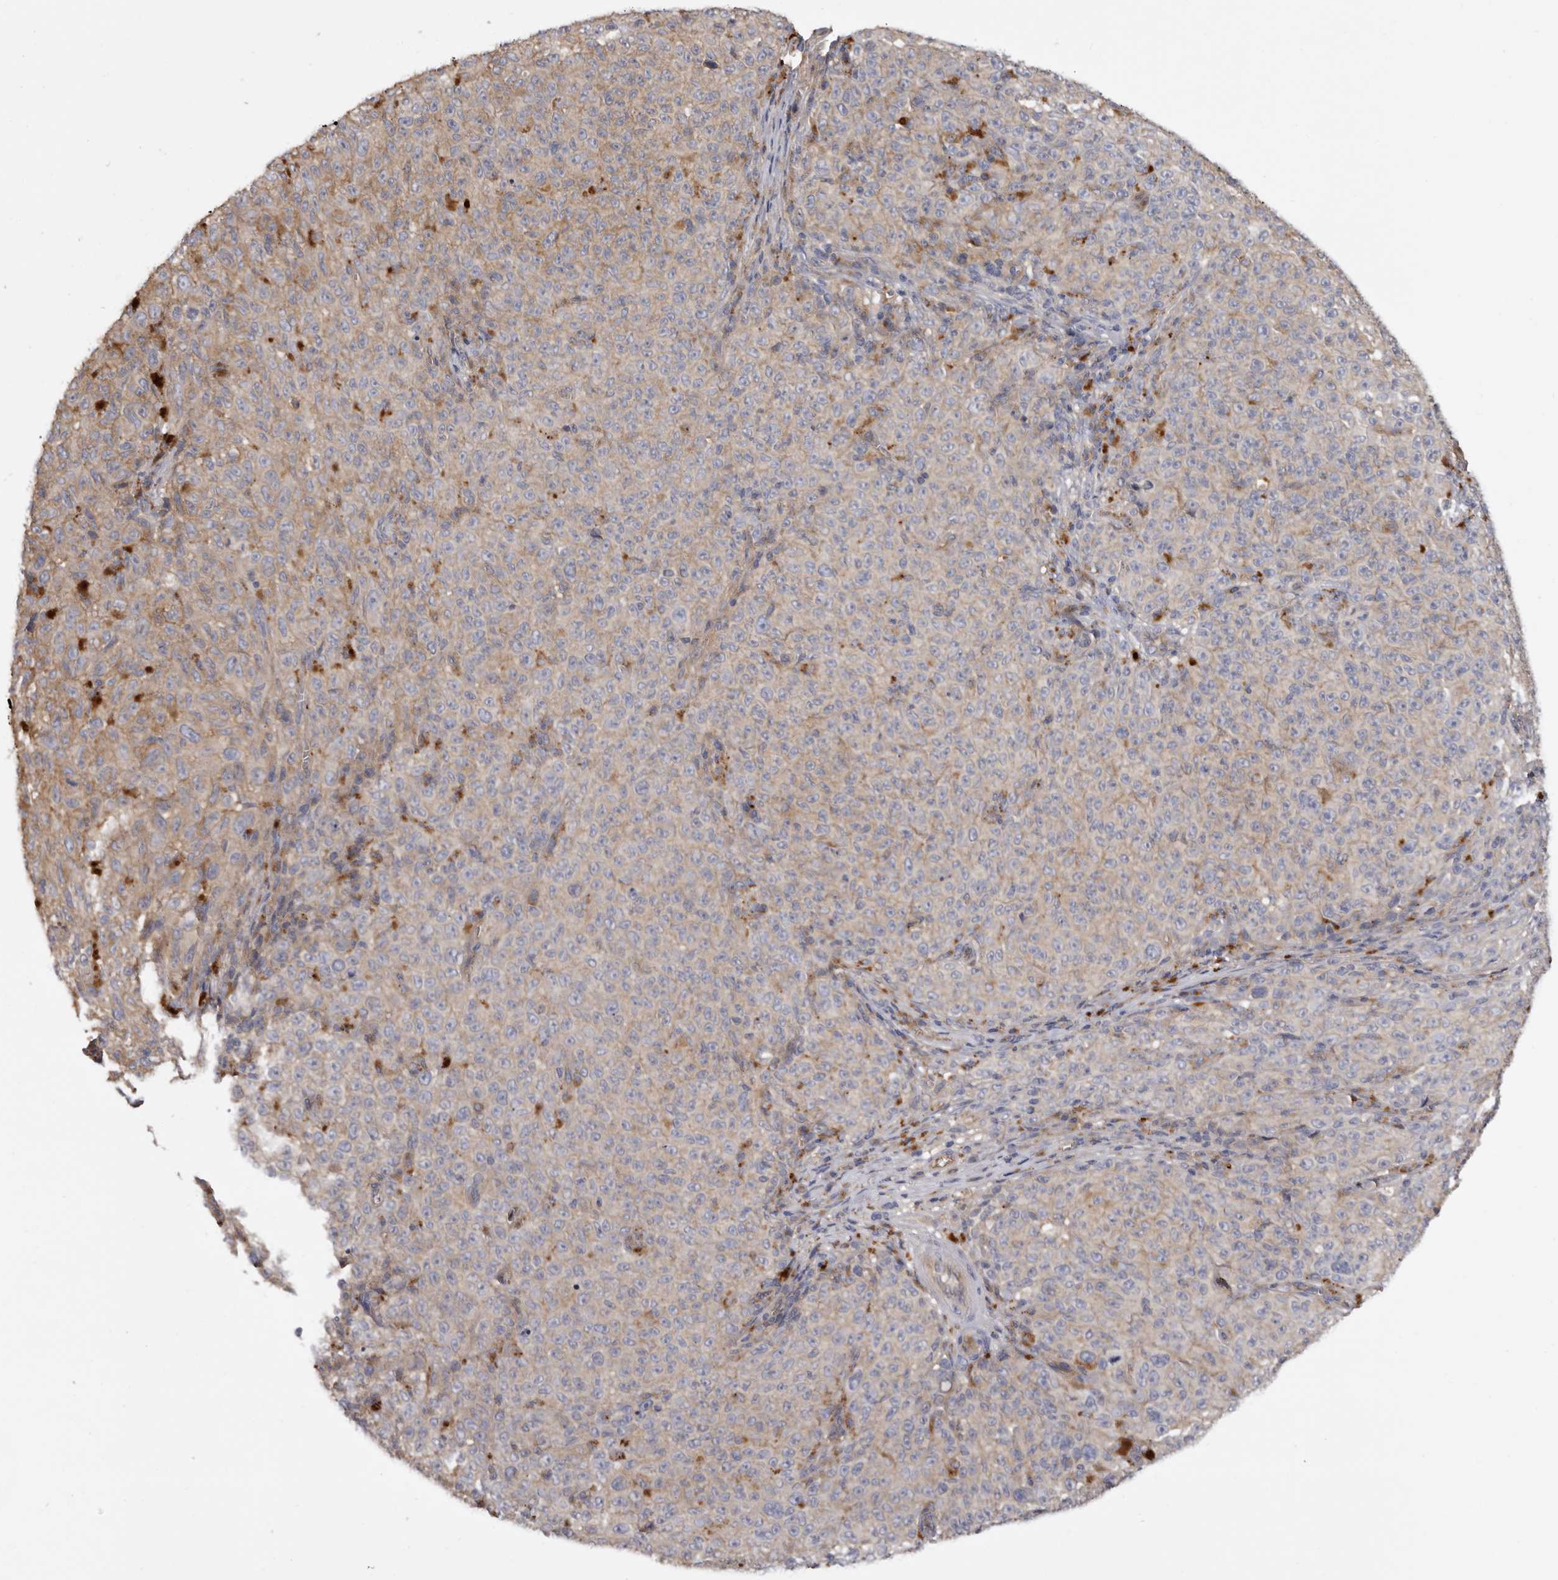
{"staining": {"intensity": "negative", "quantity": "none", "location": "none"}, "tissue": "melanoma", "cell_type": "Tumor cells", "image_type": "cancer", "snomed": [{"axis": "morphology", "description": "Malignant melanoma, NOS"}, {"axis": "topography", "description": "Skin"}], "caption": "Protein analysis of malignant melanoma exhibits no significant positivity in tumor cells.", "gene": "INKA2", "patient": {"sex": "female", "age": 82}}